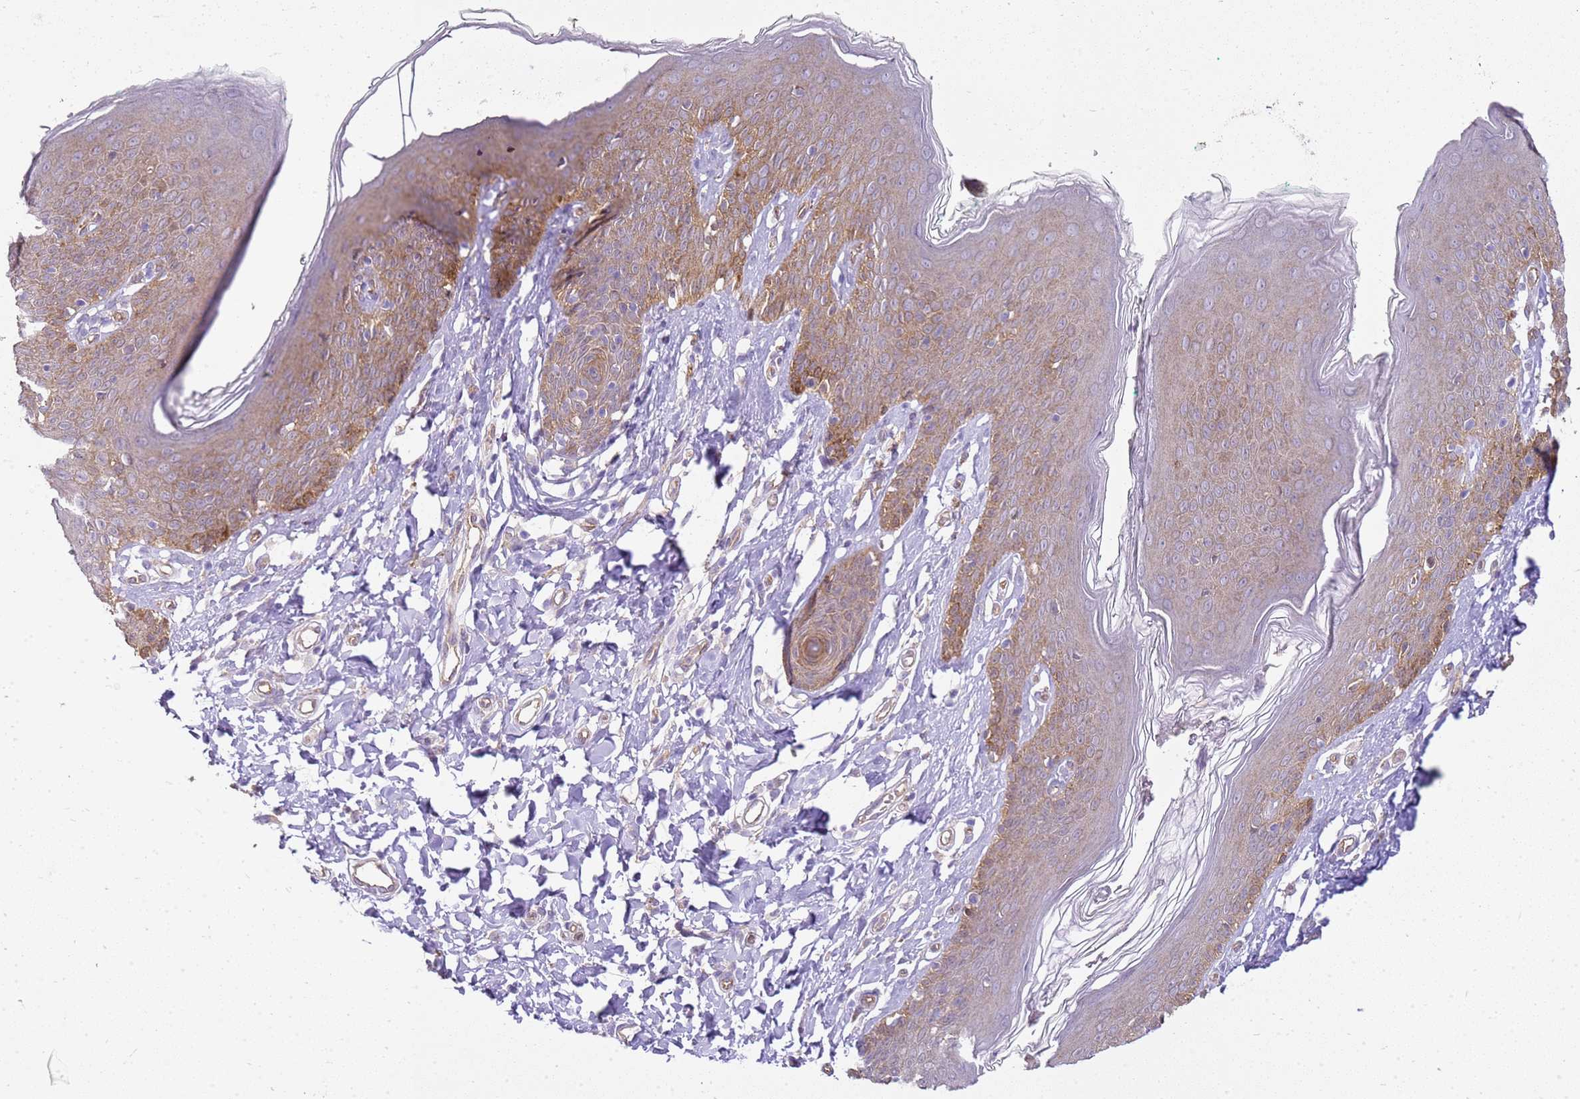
{"staining": {"intensity": "moderate", "quantity": "25%-75%", "location": "cytoplasmic/membranous"}, "tissue": "skin", "cell_type": "Epidermal cells", "image_type": "normal", "snomed": [{"axis": "morphology", "description": "Normal tissue, NOS"}, {"axis": "topography", "description": "Vulva"}], "caption": "Moderate cytoplasmic/membranous protein staining is seen in about 25%-75% of epidermal cells in skin. Ihc stains the protein of interest in brown and the nuclei are stained blue.", "gene": "YWHAE", "patient": {"sex": "female", "age": 66}}